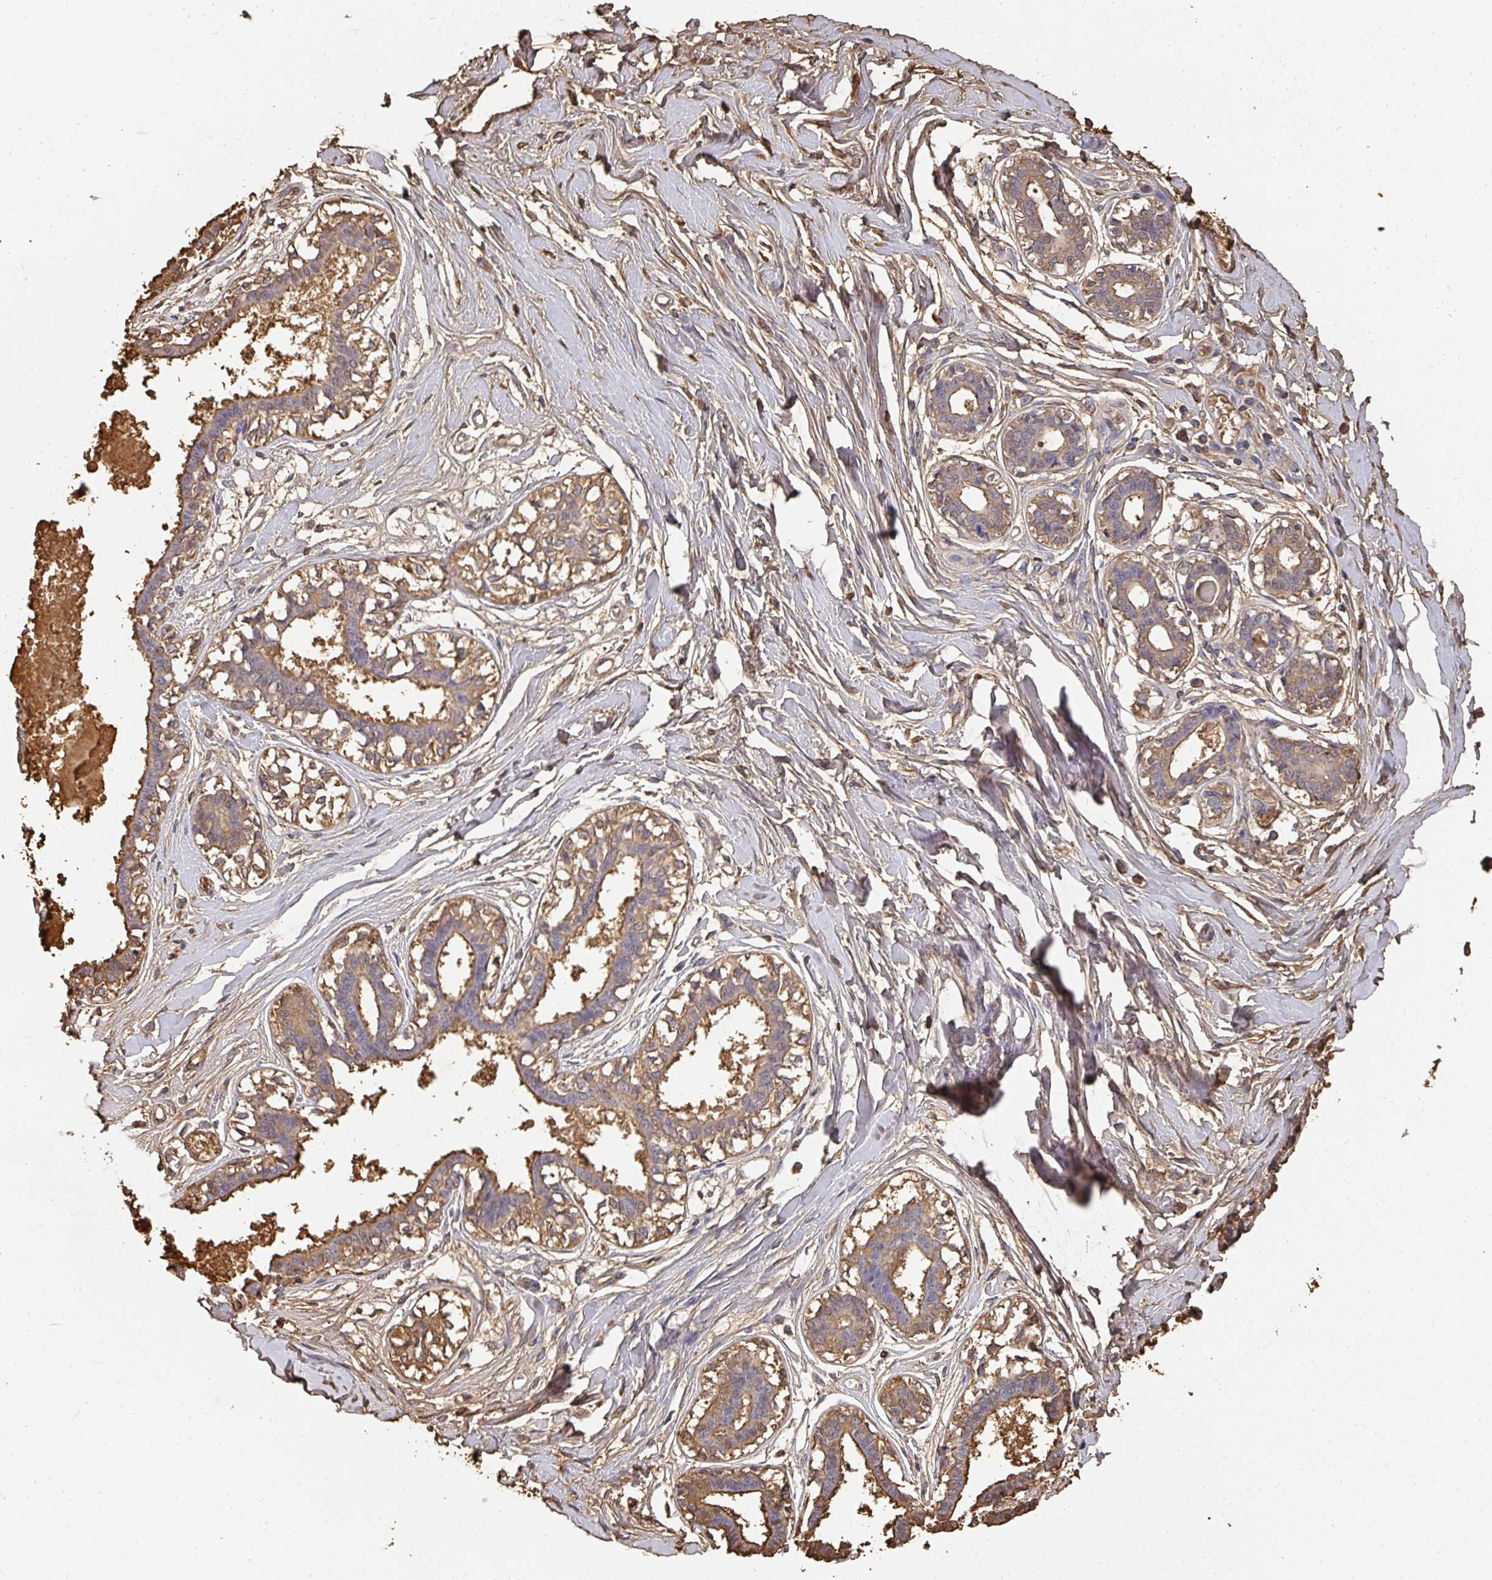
{"staining": {"intensity": "weak", "quantity": ">75%", "location": "cytoplasmic/membranous"}, "tissue": "breast", "cell_type": "Adipocytes", "image_type": "normal", "snomed": [{"axis": "morphology", "description": "Normal tissue, NOS"}, {"axis": "topography", "description": "Breast"}], "caption": "Immunohistochemistry (IHC) image of unremarkable breast: breast stained using IHC exhibits low levels of weak protein expression localized specifically in the cytoplasmic/membranous of adipocytes, appearing as a cytoplasmic/membranous brown color.", "gene": "ALB", "patient": {"sex": "female", "age": 45}}